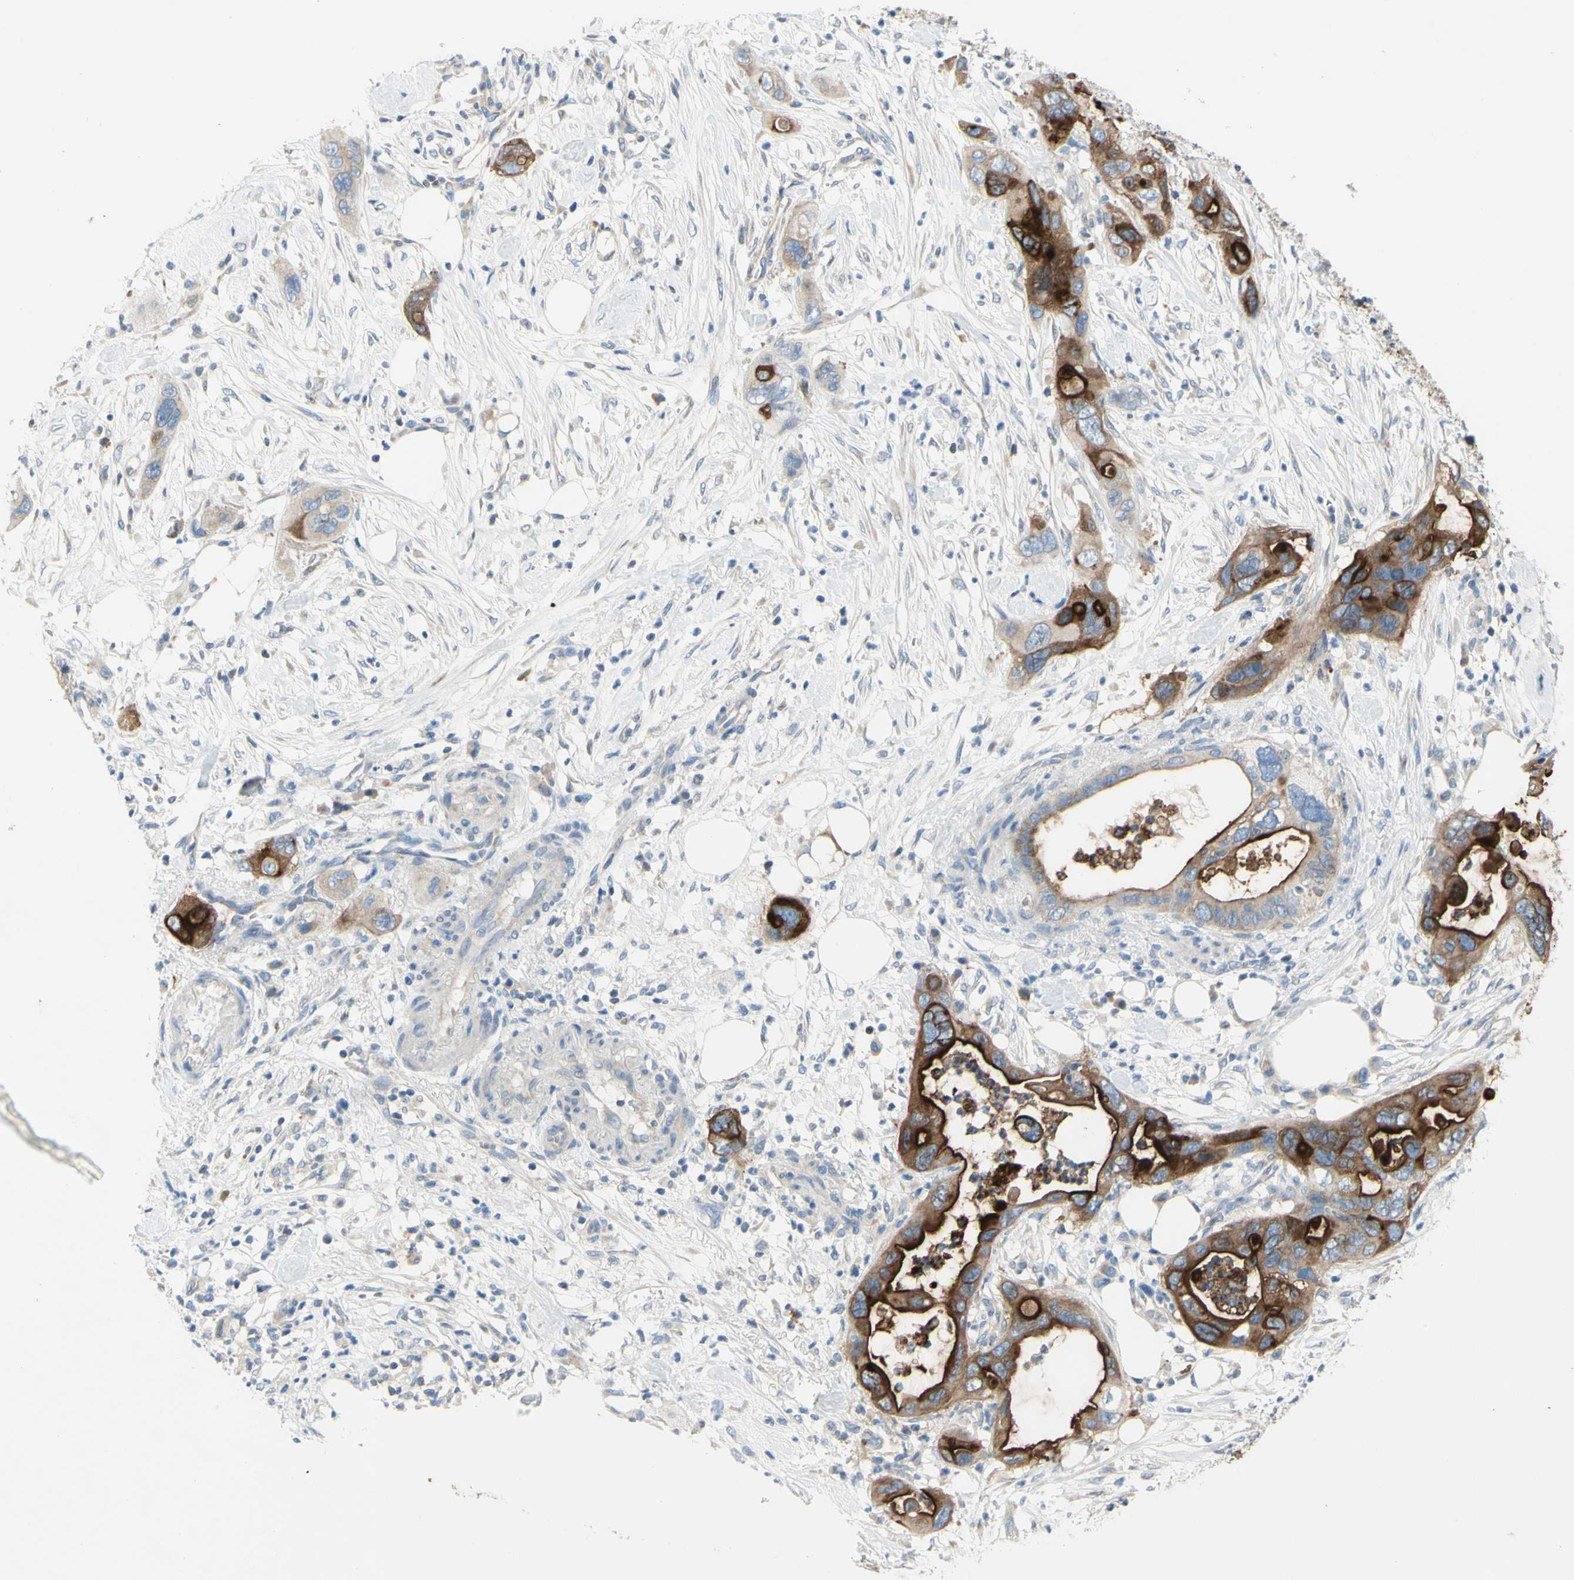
{"staining": {"intensity": "moderate", "quantity": ">75%", "location": "cytoplasmic/membranous"}, "tissue": "pancreatic cancer", "cell_type": "Tumor cells", "image_type": "cancer", "snomed": [{"axis": "morphology", "description": "Adenocarcinoma, NOS"}, {"axis": "topography", "description": "Pancreas"}], "caption": "An immunohistochemistry (IHC) histopathology image of neoplastic tissue is shown. Protein staining in brown highlights moderate cytoplasmic/membranous positivity in adenocarcinoma (pancreatic) within tumor cells.", "gene": "MUC1", "patient": {"sex": "female", "age": 71}}